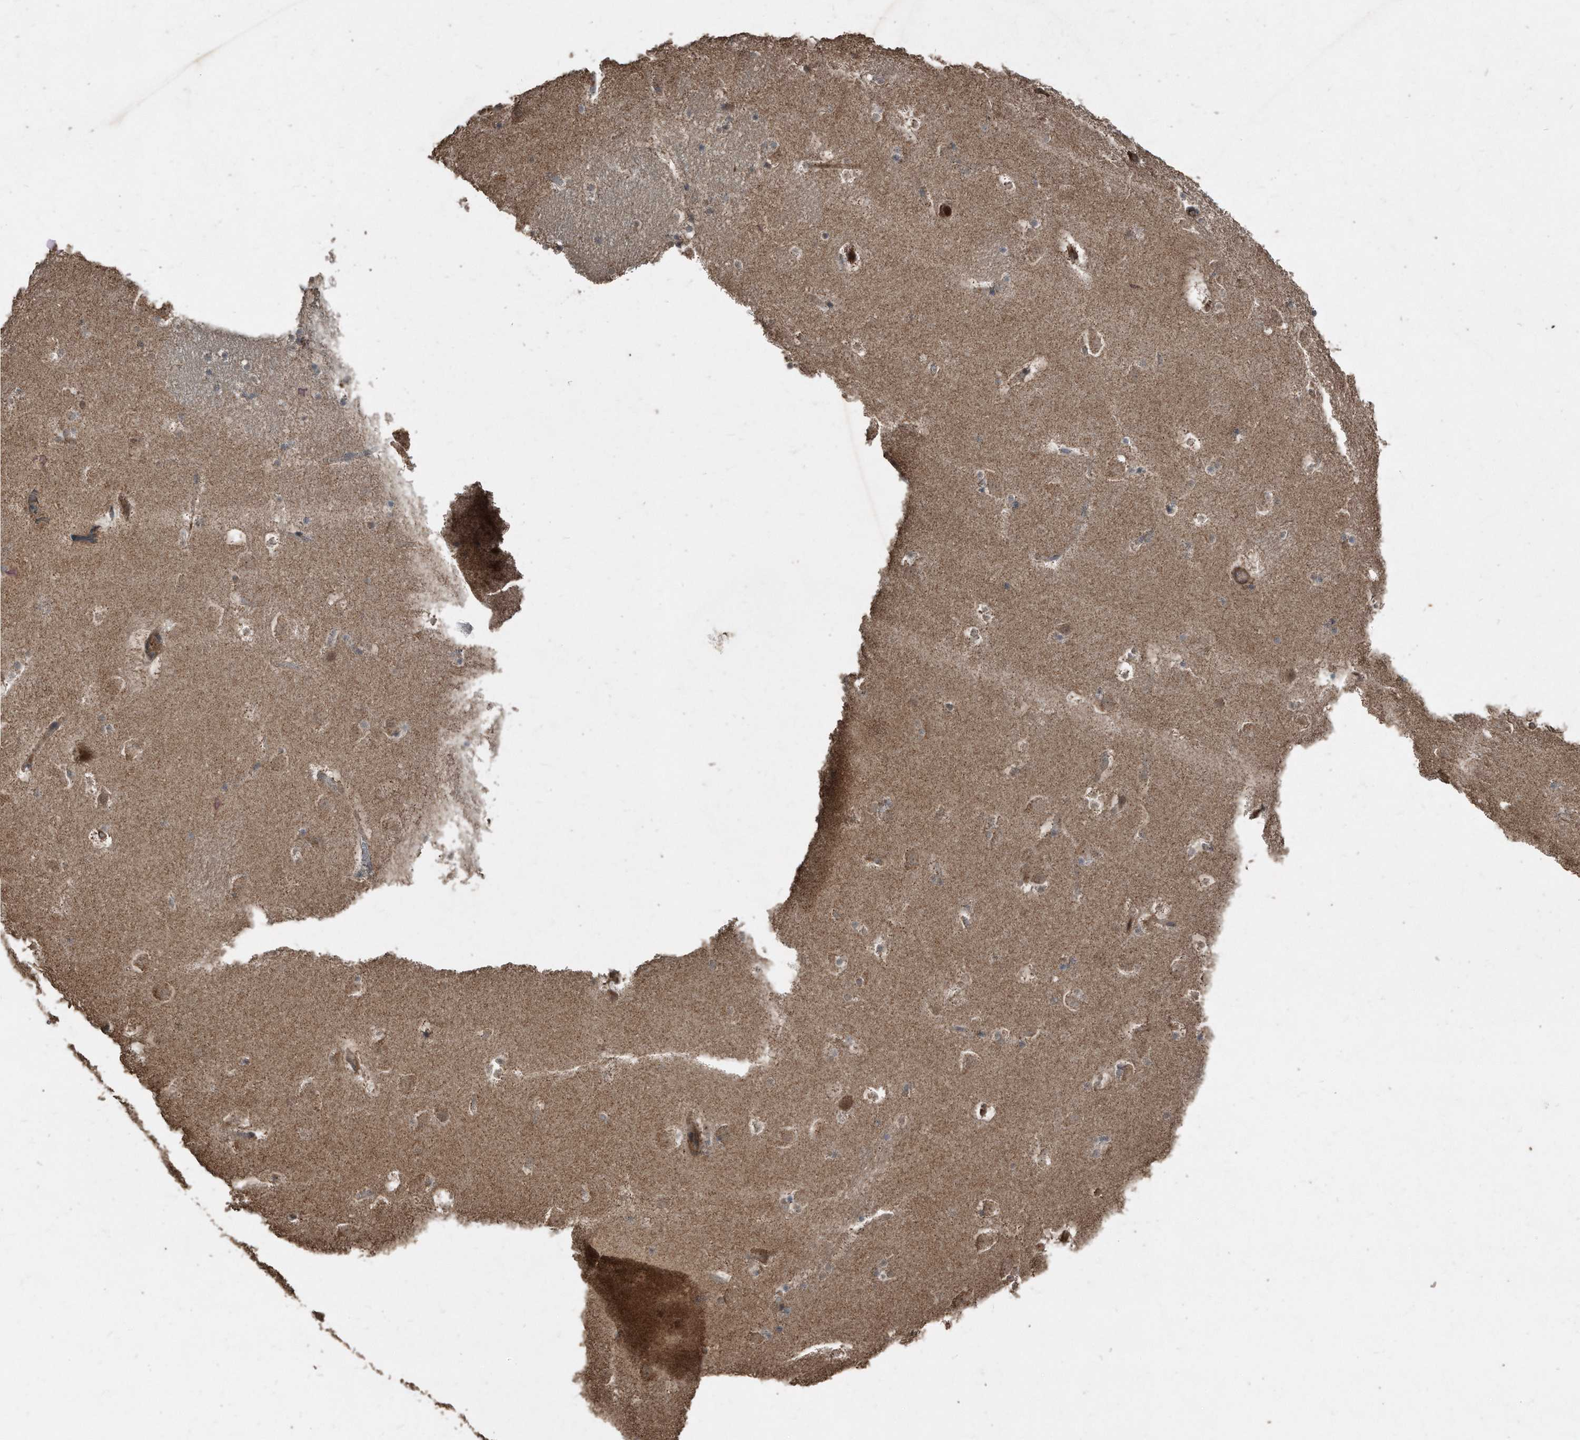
{"staining": {"intensity": "moderate", "quantity": "<25%", "location": "cytoplasmic/membranous"}, "tissue": "caudate", "cell_type": "Glial cells", "image_type": "normal", "snomed": [{"axis": "morphology", "description": "Normal tissue, NOS"}, {"axis": "topography", "description": "Lateral ventricle wall"}], "caption": "Brown immunohistochemical staining in benign caudate displays moderate cytoplasmic/membranous staining in about <25% of glial cells.", "gene": "ANKRD10", "patient": {"sex": "male", "age": 45}}